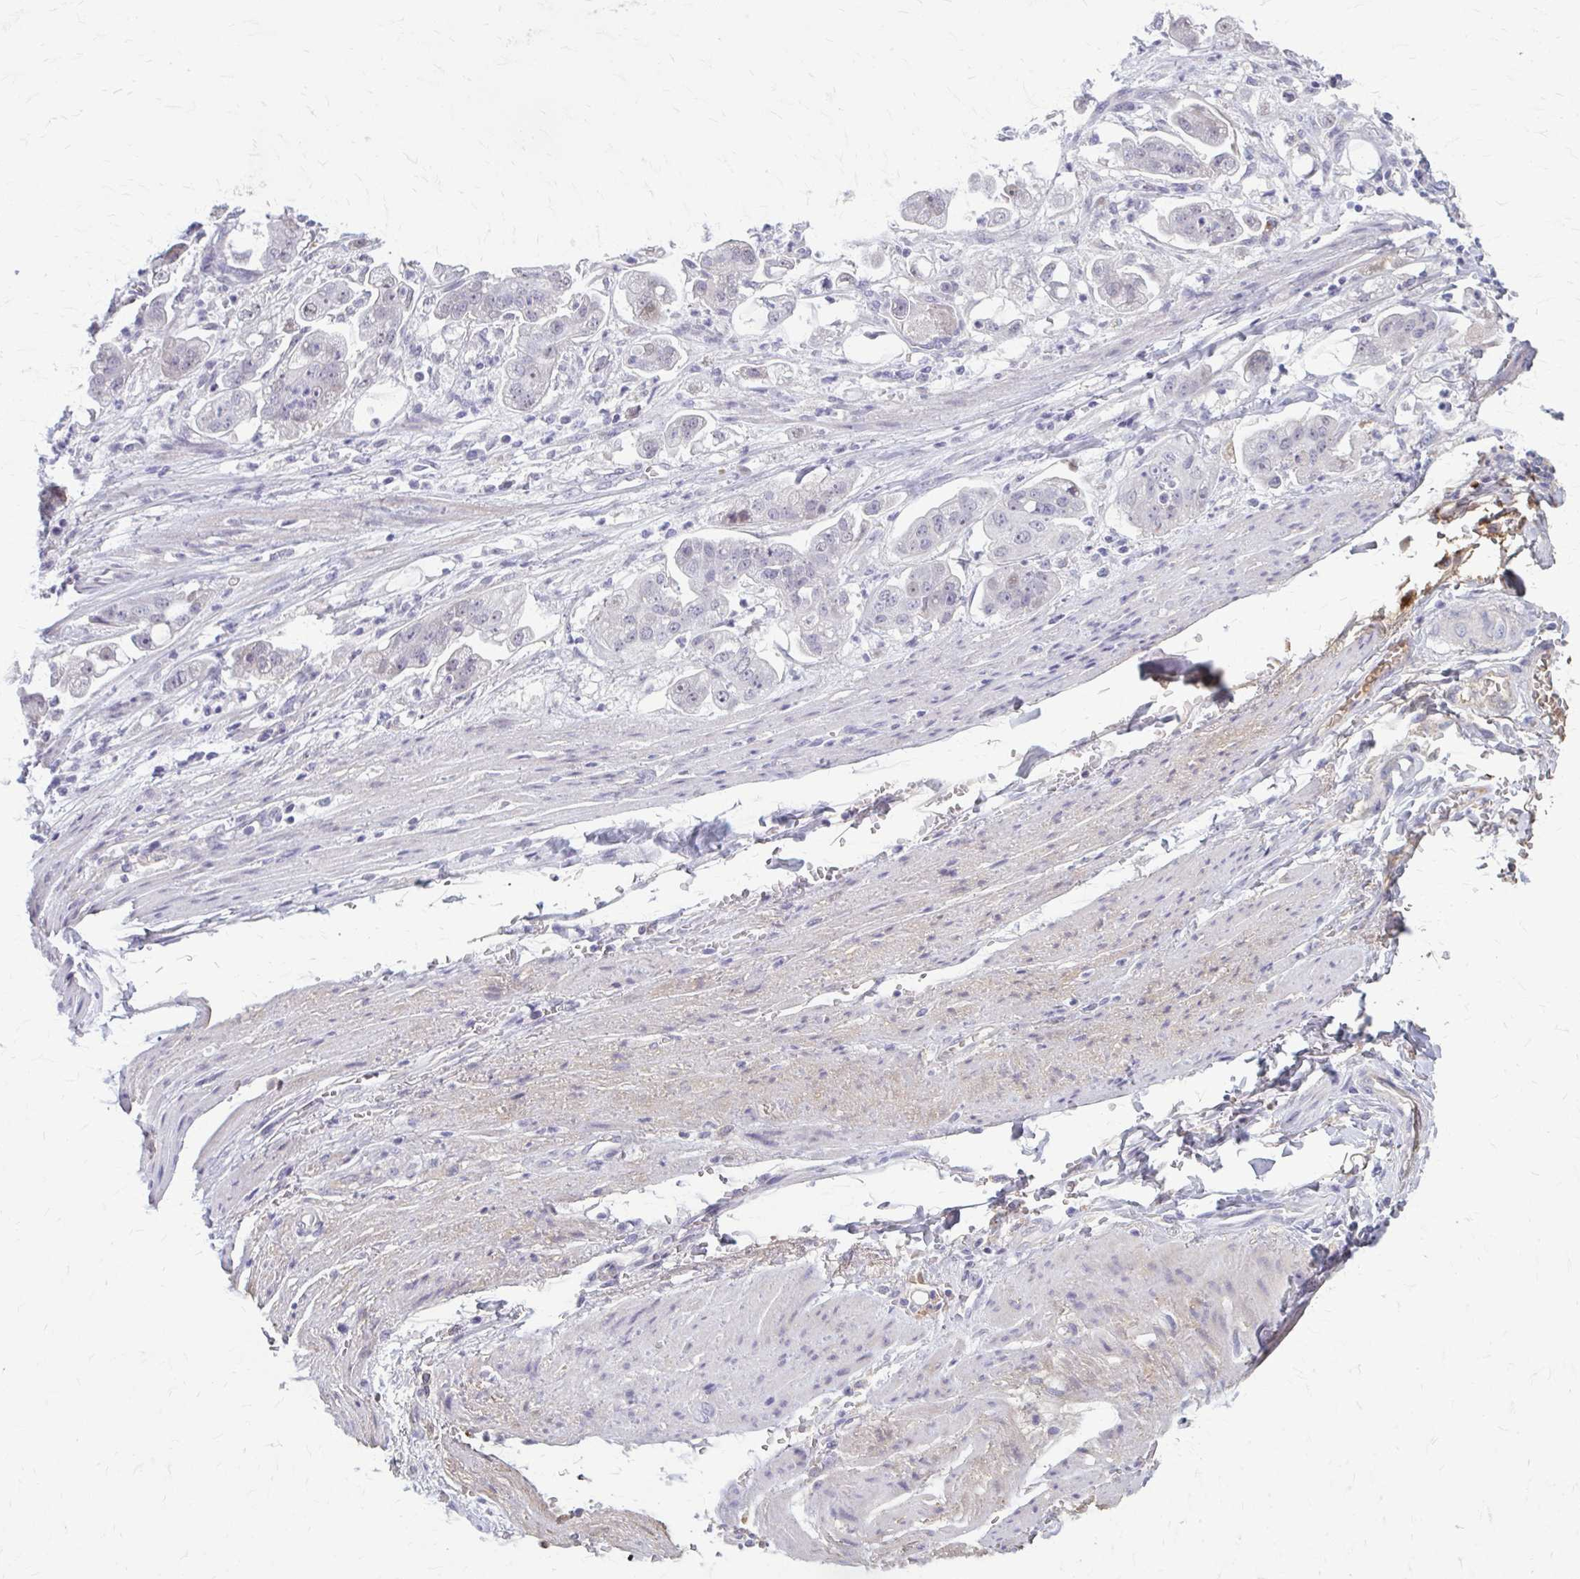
{"staining": {"intensity": "negative", "quantity": "none", "location": "none"}, "tissue": "stomach cancer", "cell_type": "Tumor cells", "image_type": "cancer", "snomed": [{"axis": "morphology", "description": "Adenocarcinoma, NOS"}, {"axis": "topography", "description": "Stomach"}], "caption": "A photomicrograph of human stomach cancer is negative for staining in tumor cells.", "gene": "SERPIND1", "patient": {"sex": "male", "age": 62}}